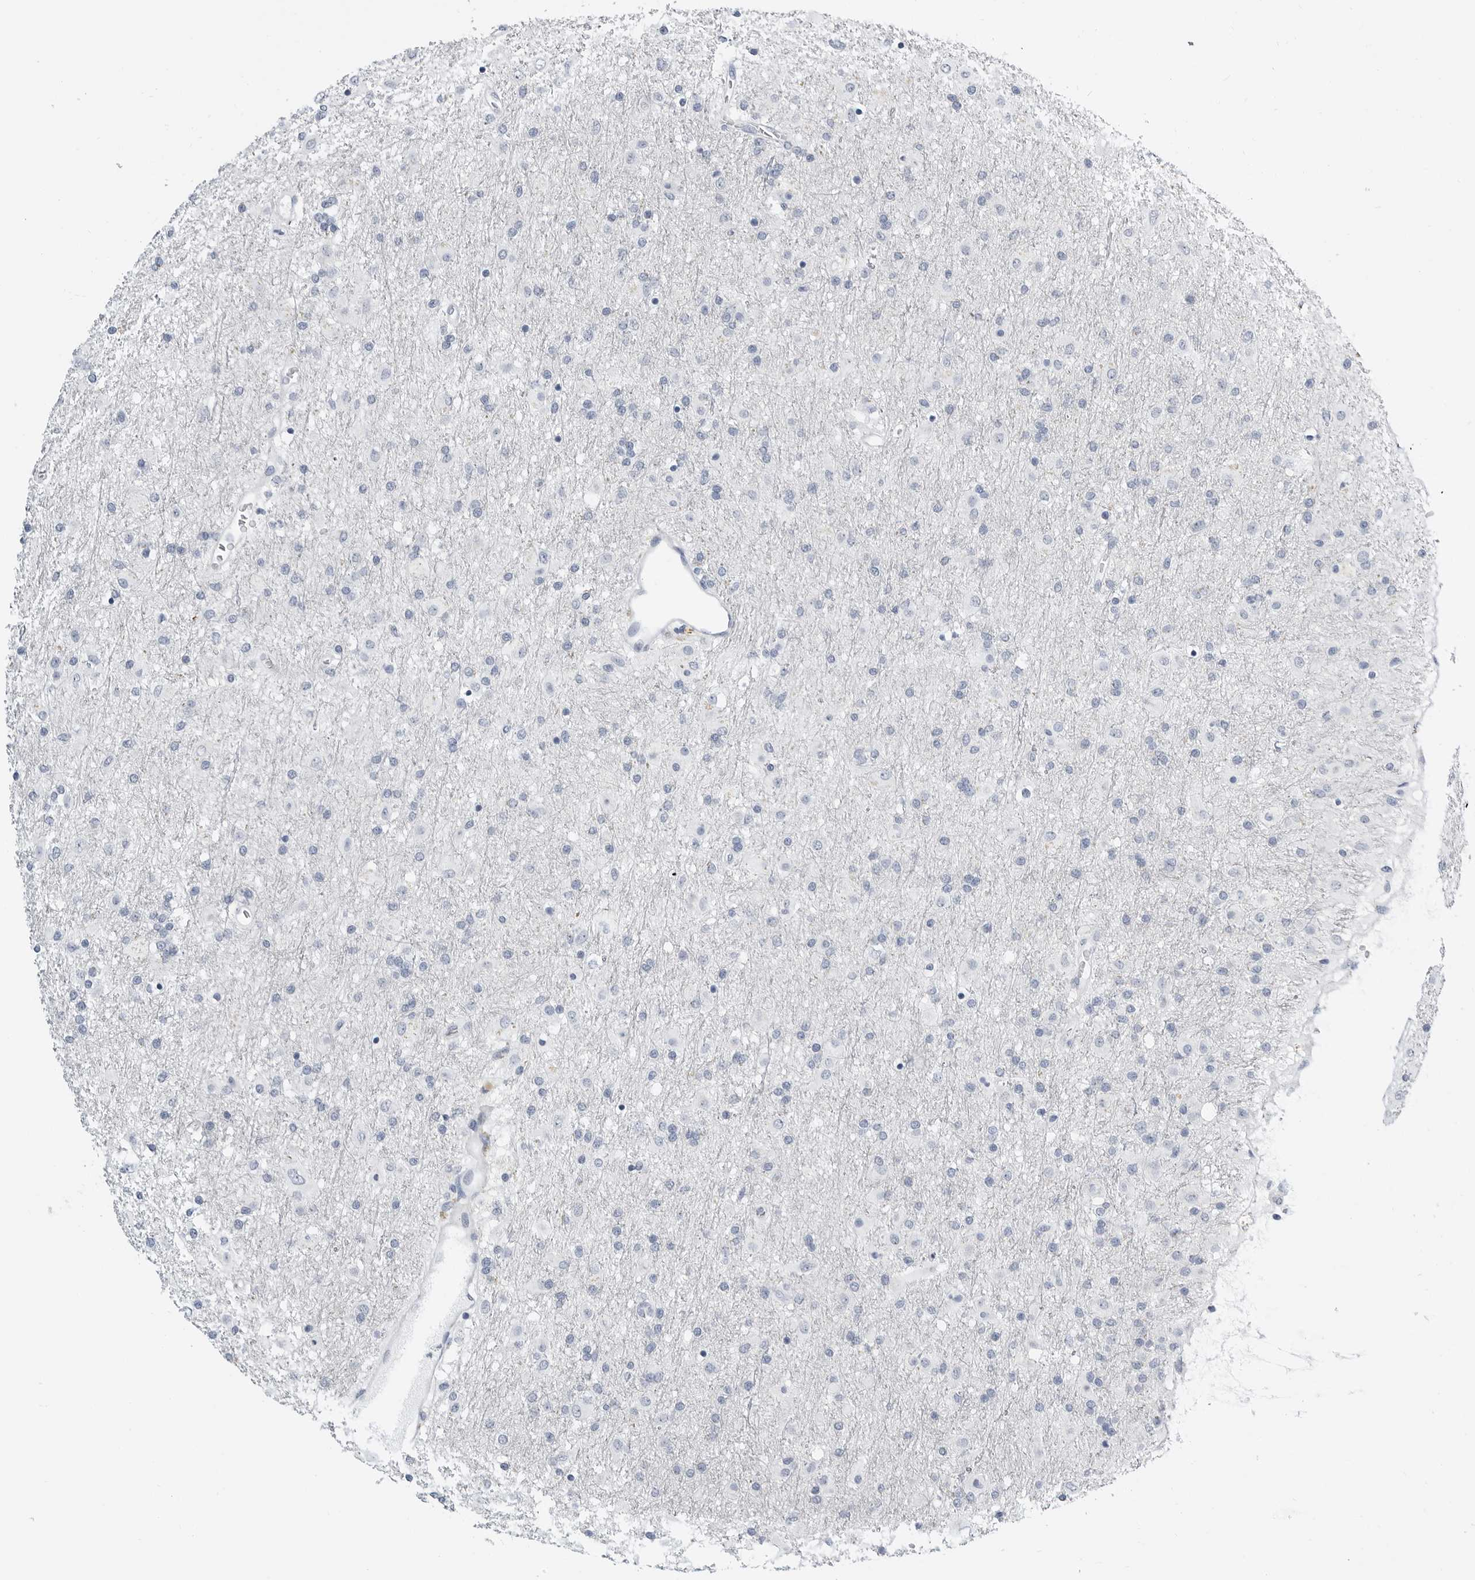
{"staining": {"intensity": "negative", "quantity": "none", "location": "none"}, "tissue": "glioma", "cell_type": "Tumor cells", "image_type": "cancer", "snomed": [{"axis": "morphology", "description": "Glioma, malignant, Low grade"}, {"axis": "topography", "description": "Brain"}], "caption": "Tumor cells are negative for protein expression in human malignant glioma (low-grade). Brightfield microscopy of IHC stained with DAB (3,3'-diaminobenzidine) (brown) and hematoxylin (blue), captured at high magnification.", "gene": "PLN", "patient": {"sex": "male", "age": 65}}